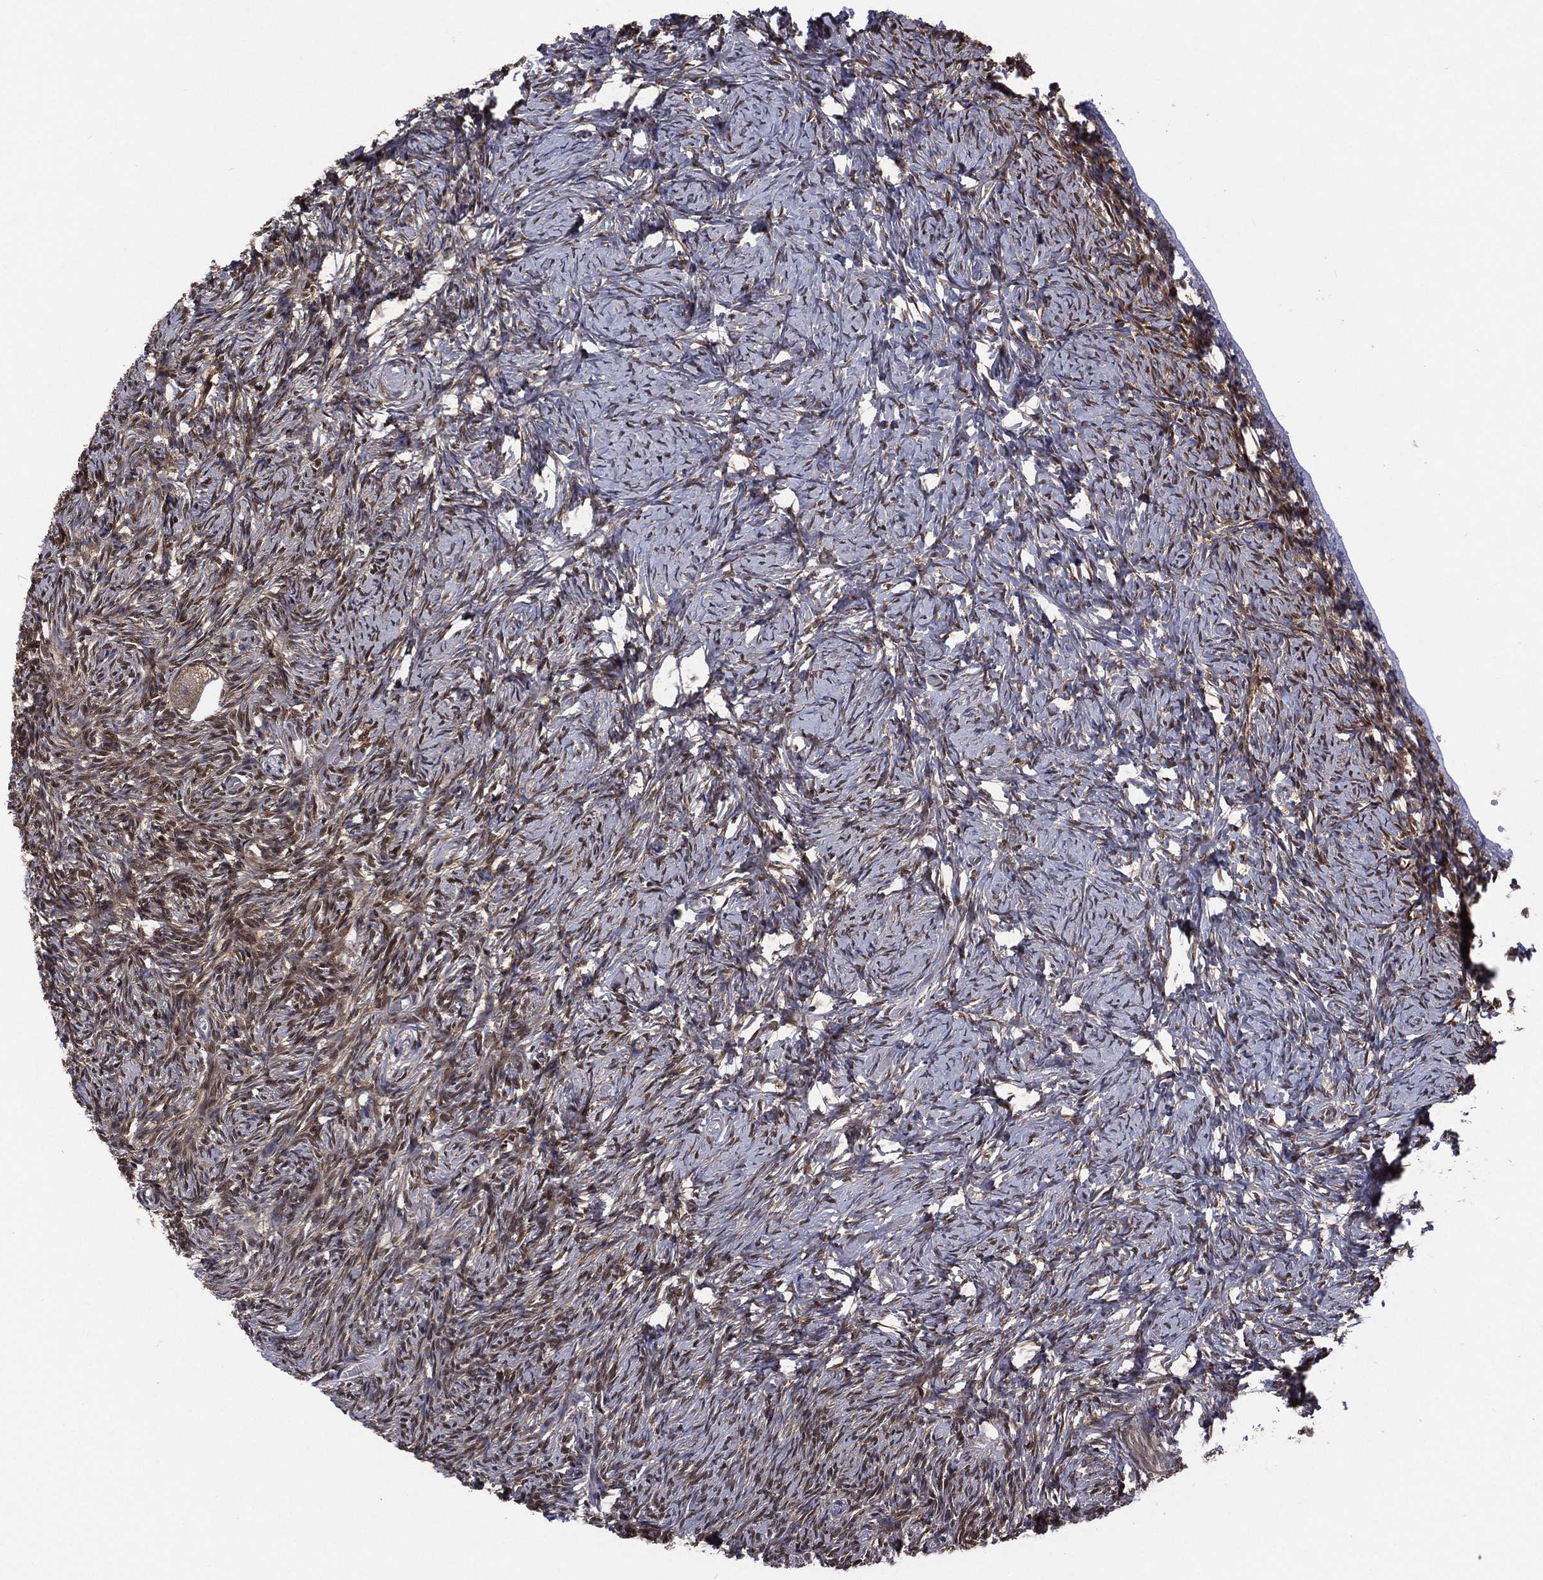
{"staining": {"intensity": "weak", "quantity": "25%-75%", "location": "cytoplasmic/membranous"}, "tissue": "ovary", "cell_type": "Follicle cells", "image_type": "normal", "snomed": [{"axis": "morphology", "description": "Normal tissue, NOS"}, {"axis": "topography", "description": "Ovary"}], "caption": "A brown stain shows weak cytoplasmic/membranous expression of a protein in follicle cells of benign human ovary.", "gene": "MTAP", "patient": {"sex": "female", "age": 39}}